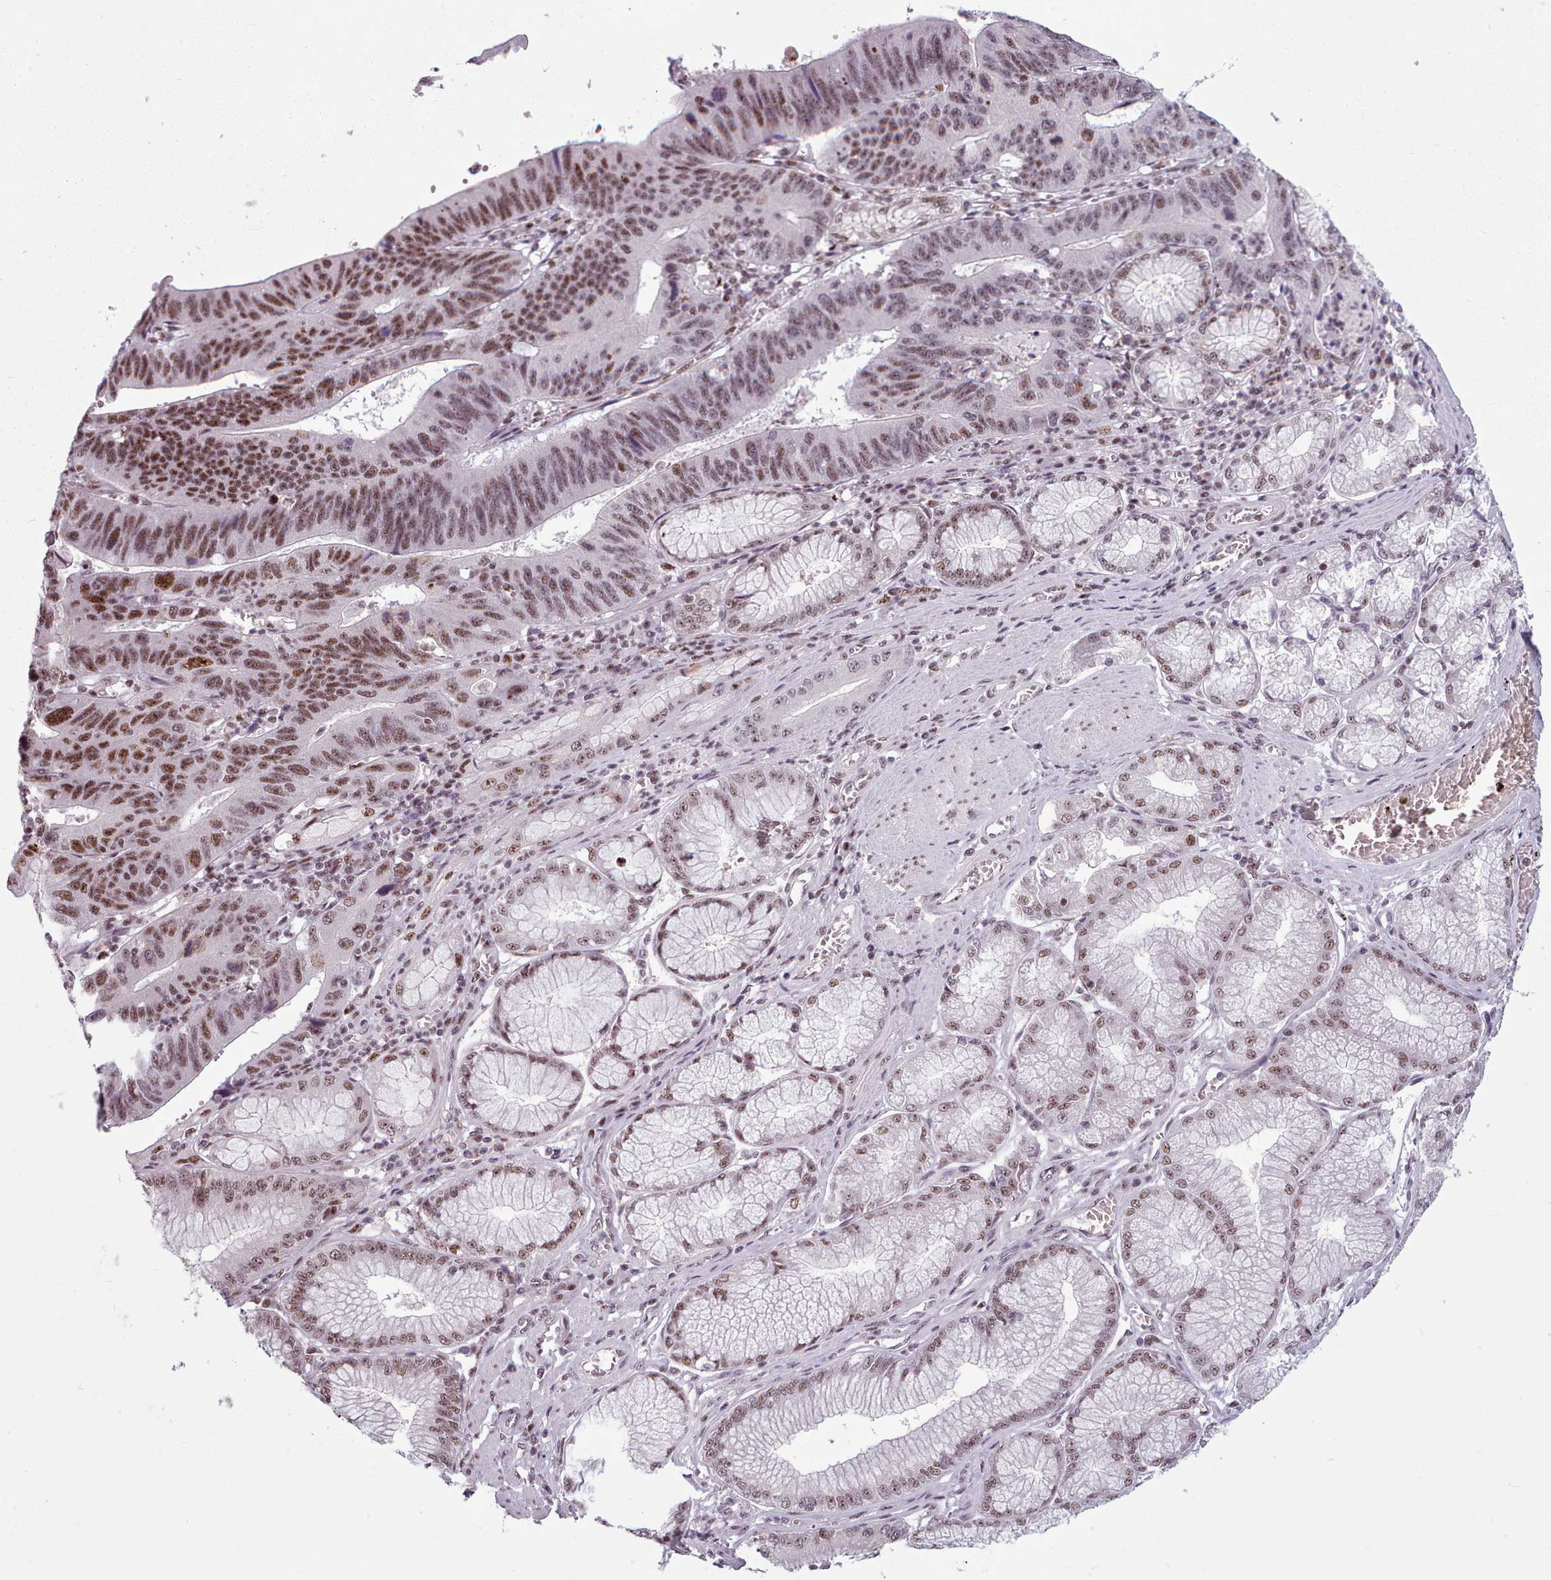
{"staining": {"intensity": "moderate", "quantity": ">75%", "location": "nuclear"}, "tissue": "stomach cancer", "cell_type": "Tumor cells", "image_type": "cancer", "snomed": [{"axis": "morphology", "description": "Adenocarcinoma, NOS"}, {"axis": "topography", "description": "Stomach"}], "caption": "IHC photomicrograph of adenocarcinoma (stomach) stained for a protein (brown), which exhibits medium levels of moderate nuclear expression in about >75% of tumor cells.", "gene": "SRRM1", "patient": {"sex": "male", "age": 59}}